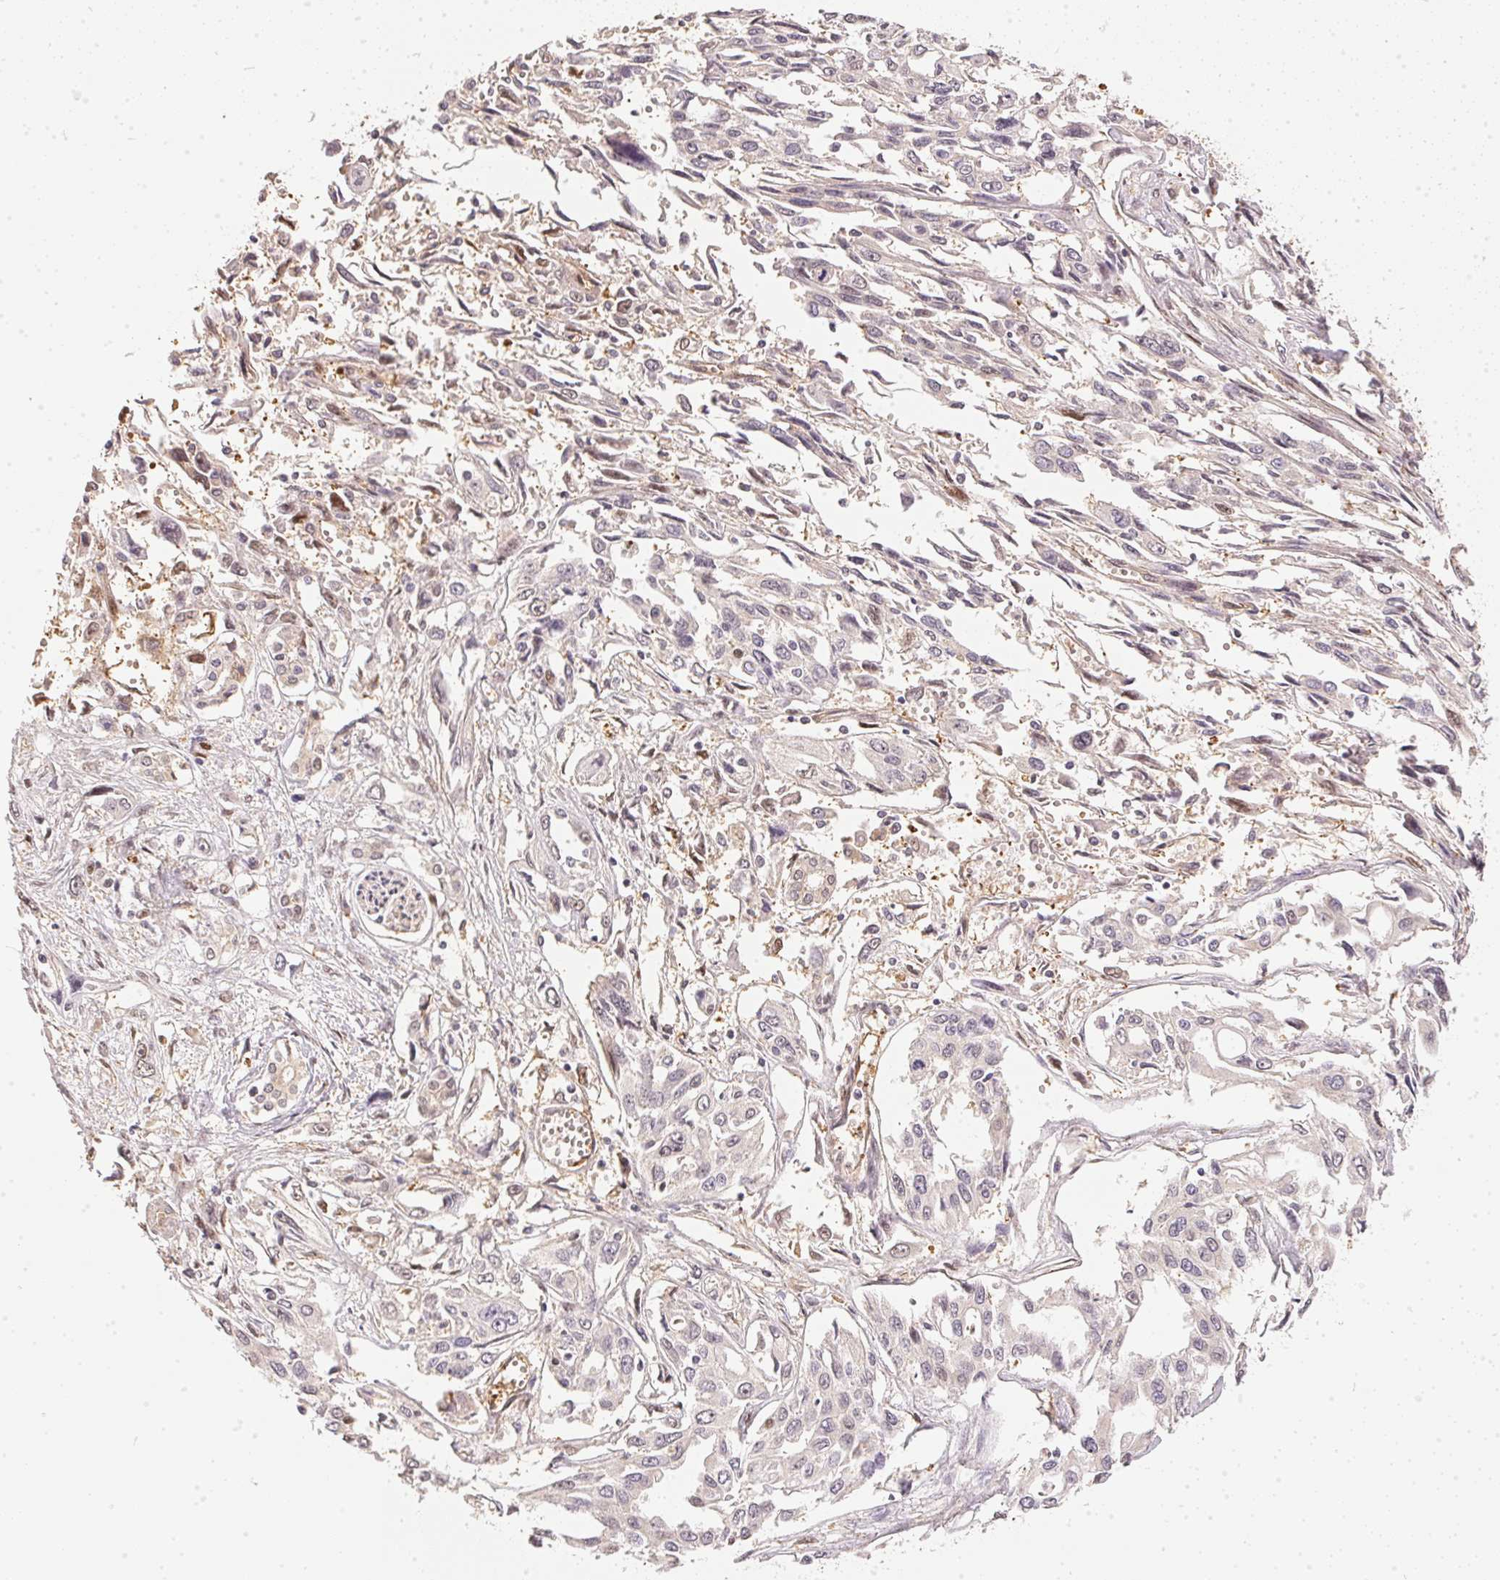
{"staining": {"intensity": "negative", "quantity": "none", "location": "none"}, "tissue": "pancreatic cancer", "cell_type": "Tumor cells", "image_type": "cancer", "snomed": [{"axis": "morphology", "description": "Adenocarcinoma, NOS"}, {"axis": "topography", "description": "Pancreas"}], "caption": "A high-resolution micrograph shows immunohistochemistry staining of pancreatic cancer (adenocarcinoma), which demonstrates no significant positivity in tumor cells.", "gene": "BLMH", "patient": {"sex": "female", "age": 55}}